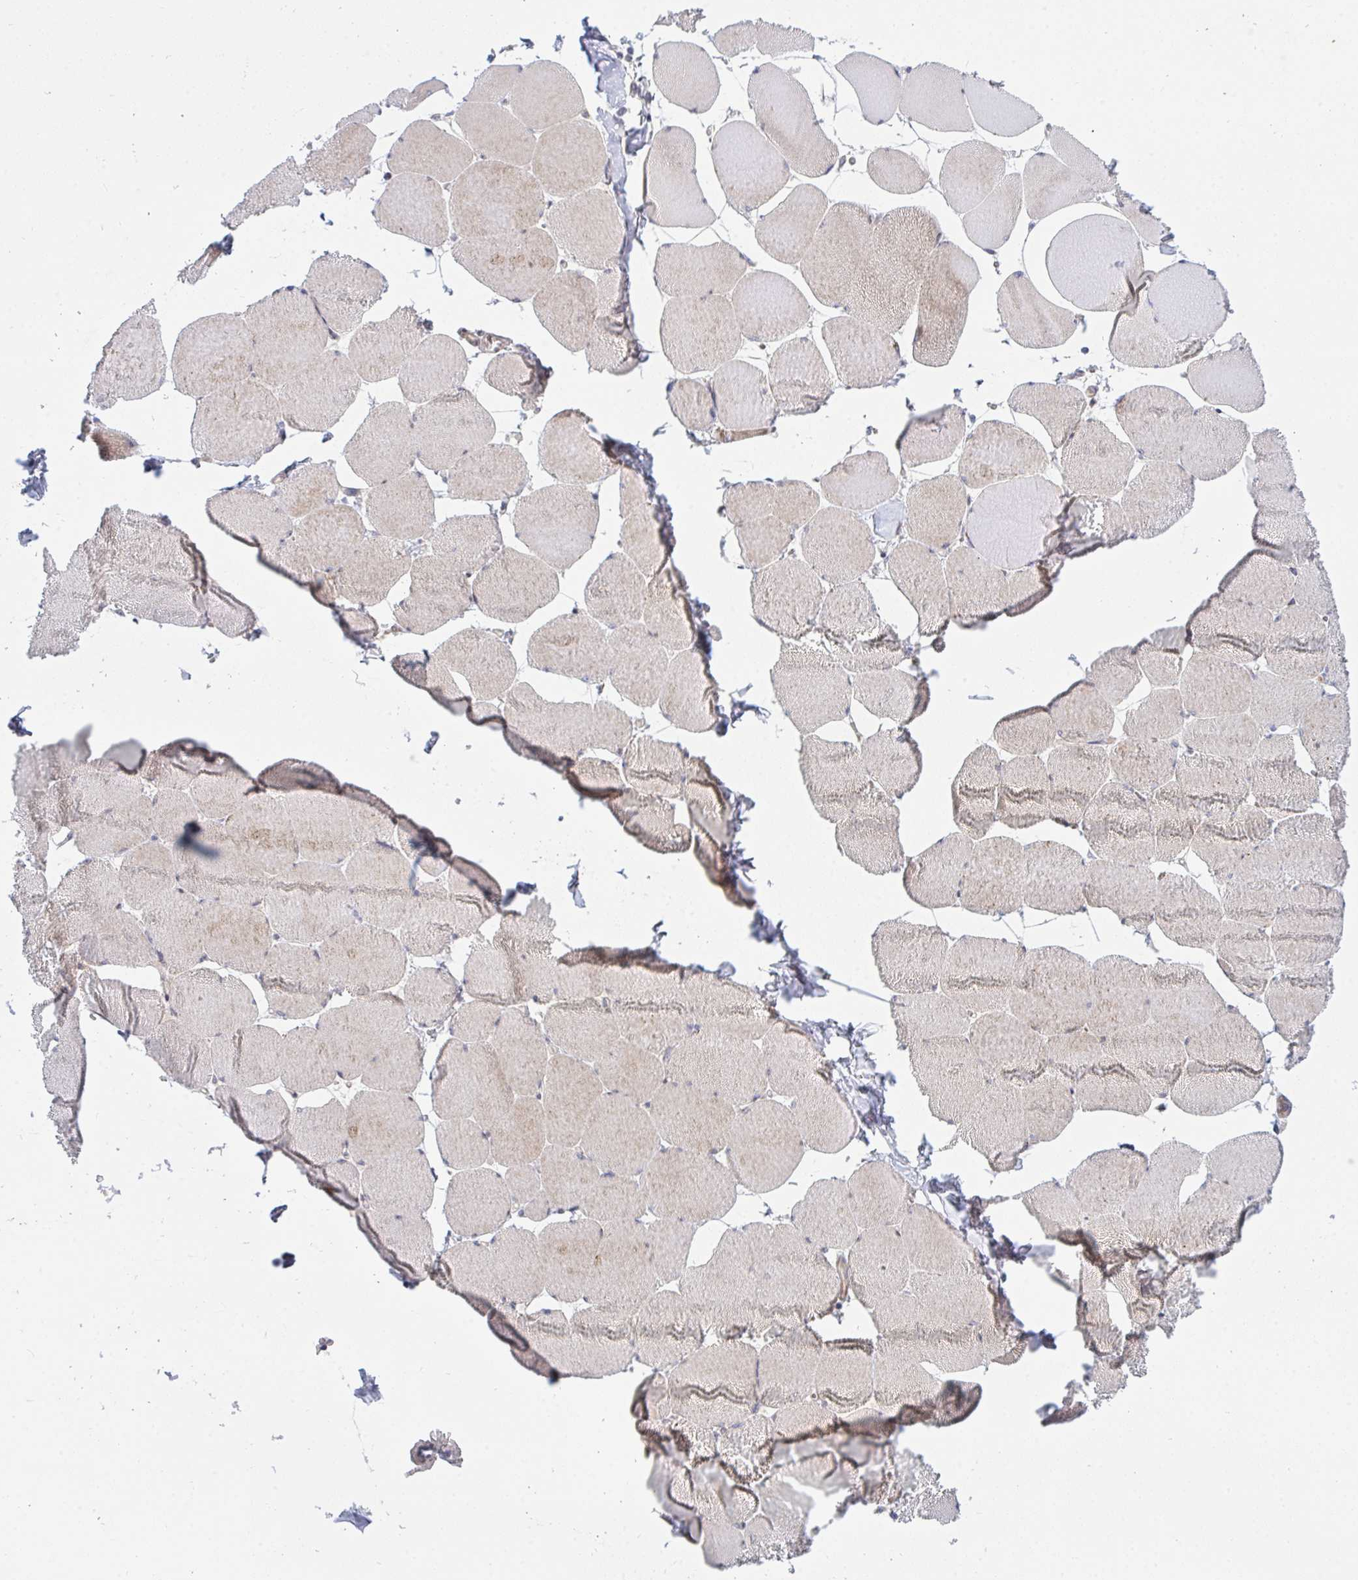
{"staining": {"intensity": "moderate", "quantity": "25%-75%", "location": "cytoplasmic/membranous"}, "tissue": "skeletal muscle", "cell_type": "Myocytes", "image_type": "normal", "snomed": [{"axis": "morphology", "description": "Normal tissue, NOS"}, {"axis": "topography", "description": "Skeletal muscle"}], "caption": "Normal skeletal muscle was stained to show a protein in brown. There is medium levels of moderate cytoplasmic/membranous positivity in approximately 25%-75% of myocytes. Immunohistochemistry stains the protein in brown and the nuclei are stained blue.", "gene": "TNFSF4", "patient": {"sex": "female", "age": 75}}